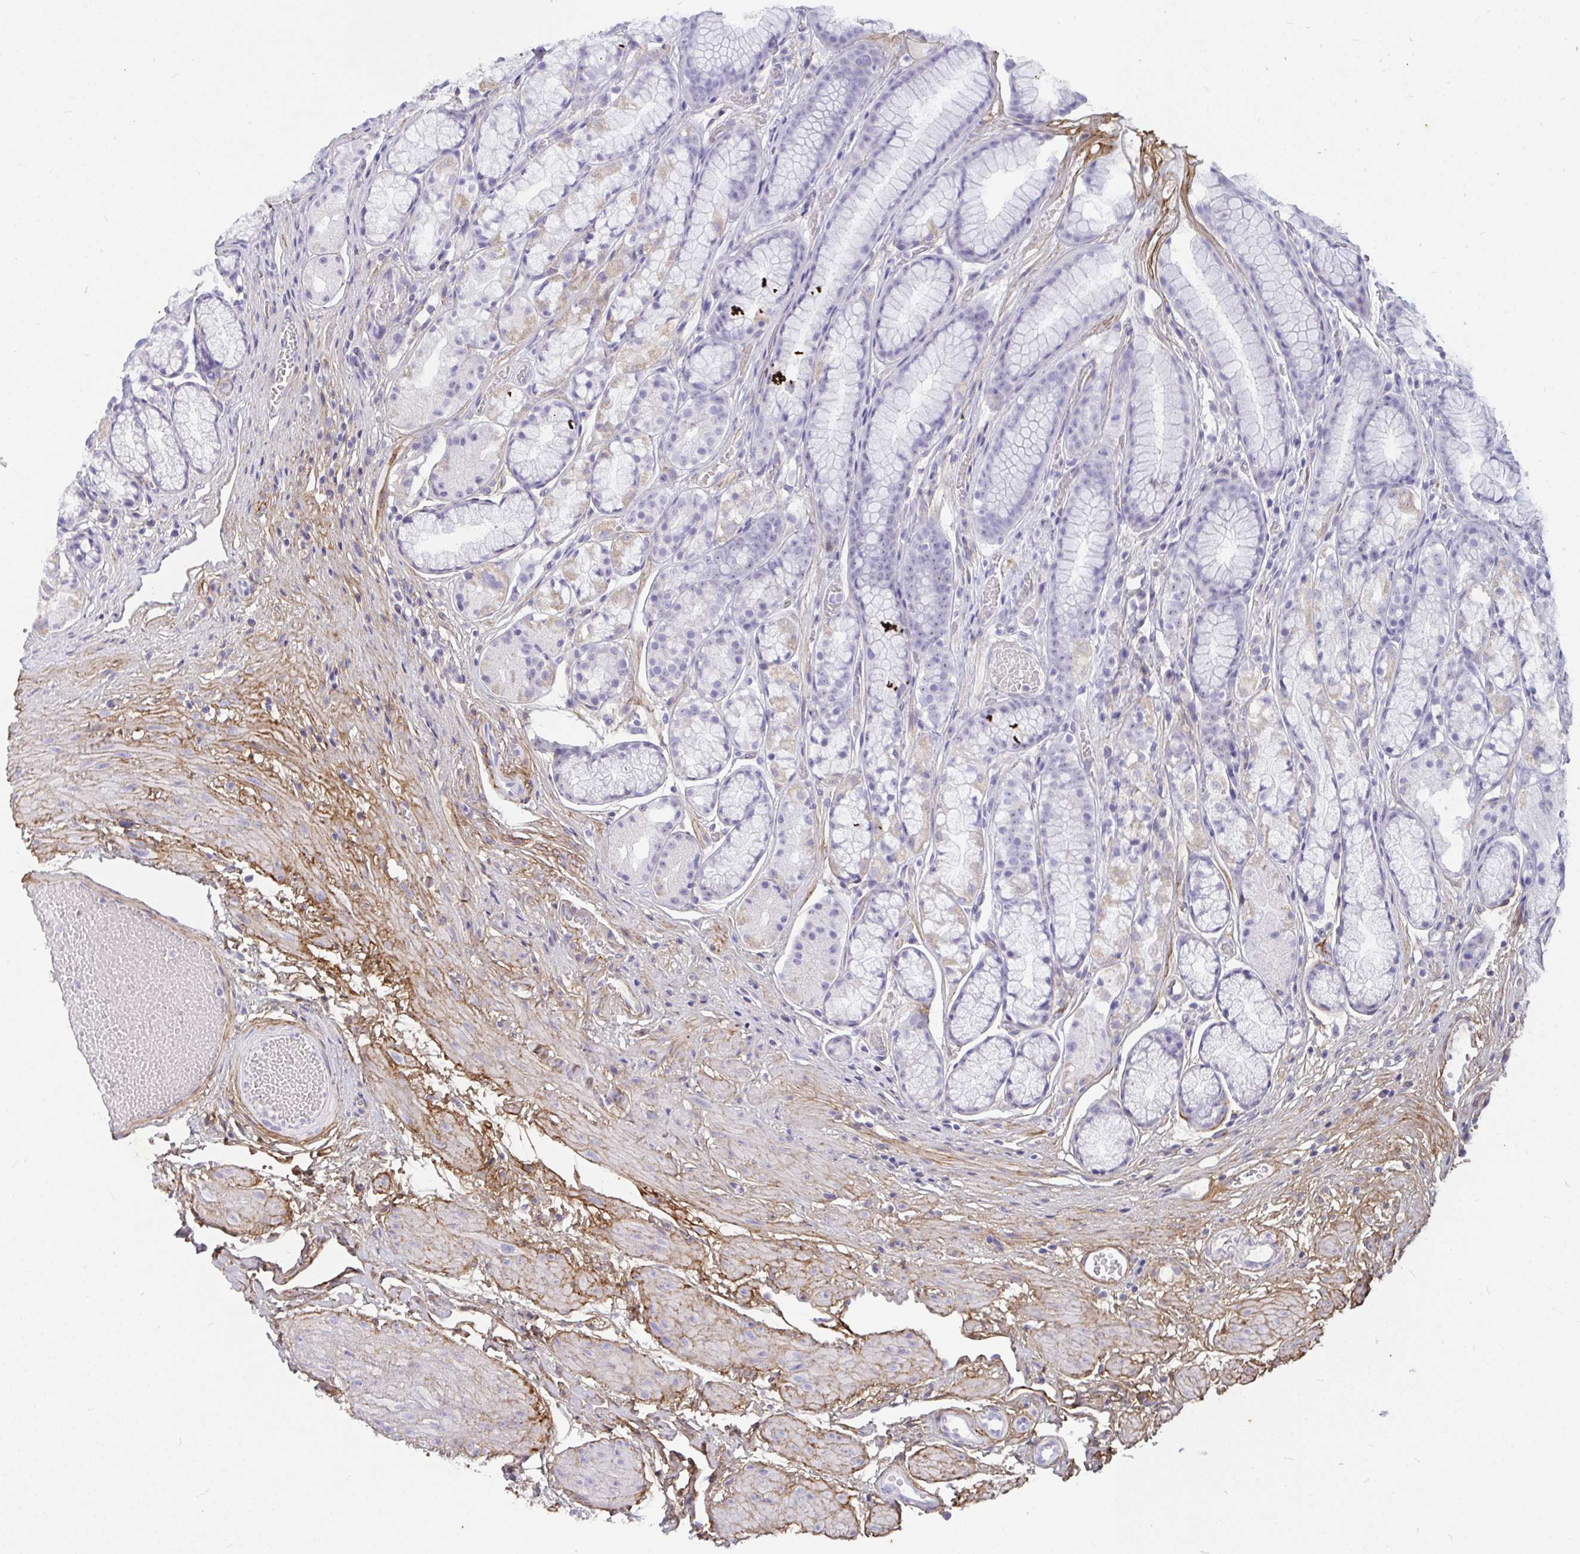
{"staining": {"intensity": "weak", "quantity": "<25%", "location": "cytoplasmic/membranous"}, "tissue": "stomach", "cell_type": "Glandular cells", "image_type": "normal", "snomed": [{"axis": "morphology", "description": "Normal tissue, NOS"}, {"axis": "topography", "description": "Smooth muscle"}, {"axis": "topography", "description": "Stomach"}], "caption": "The photomicrograph exhibits no significant positivity in glandular cells of stomach.", "gene": "LHFPL6", "patient": {"sex": "male", "age": 70}}